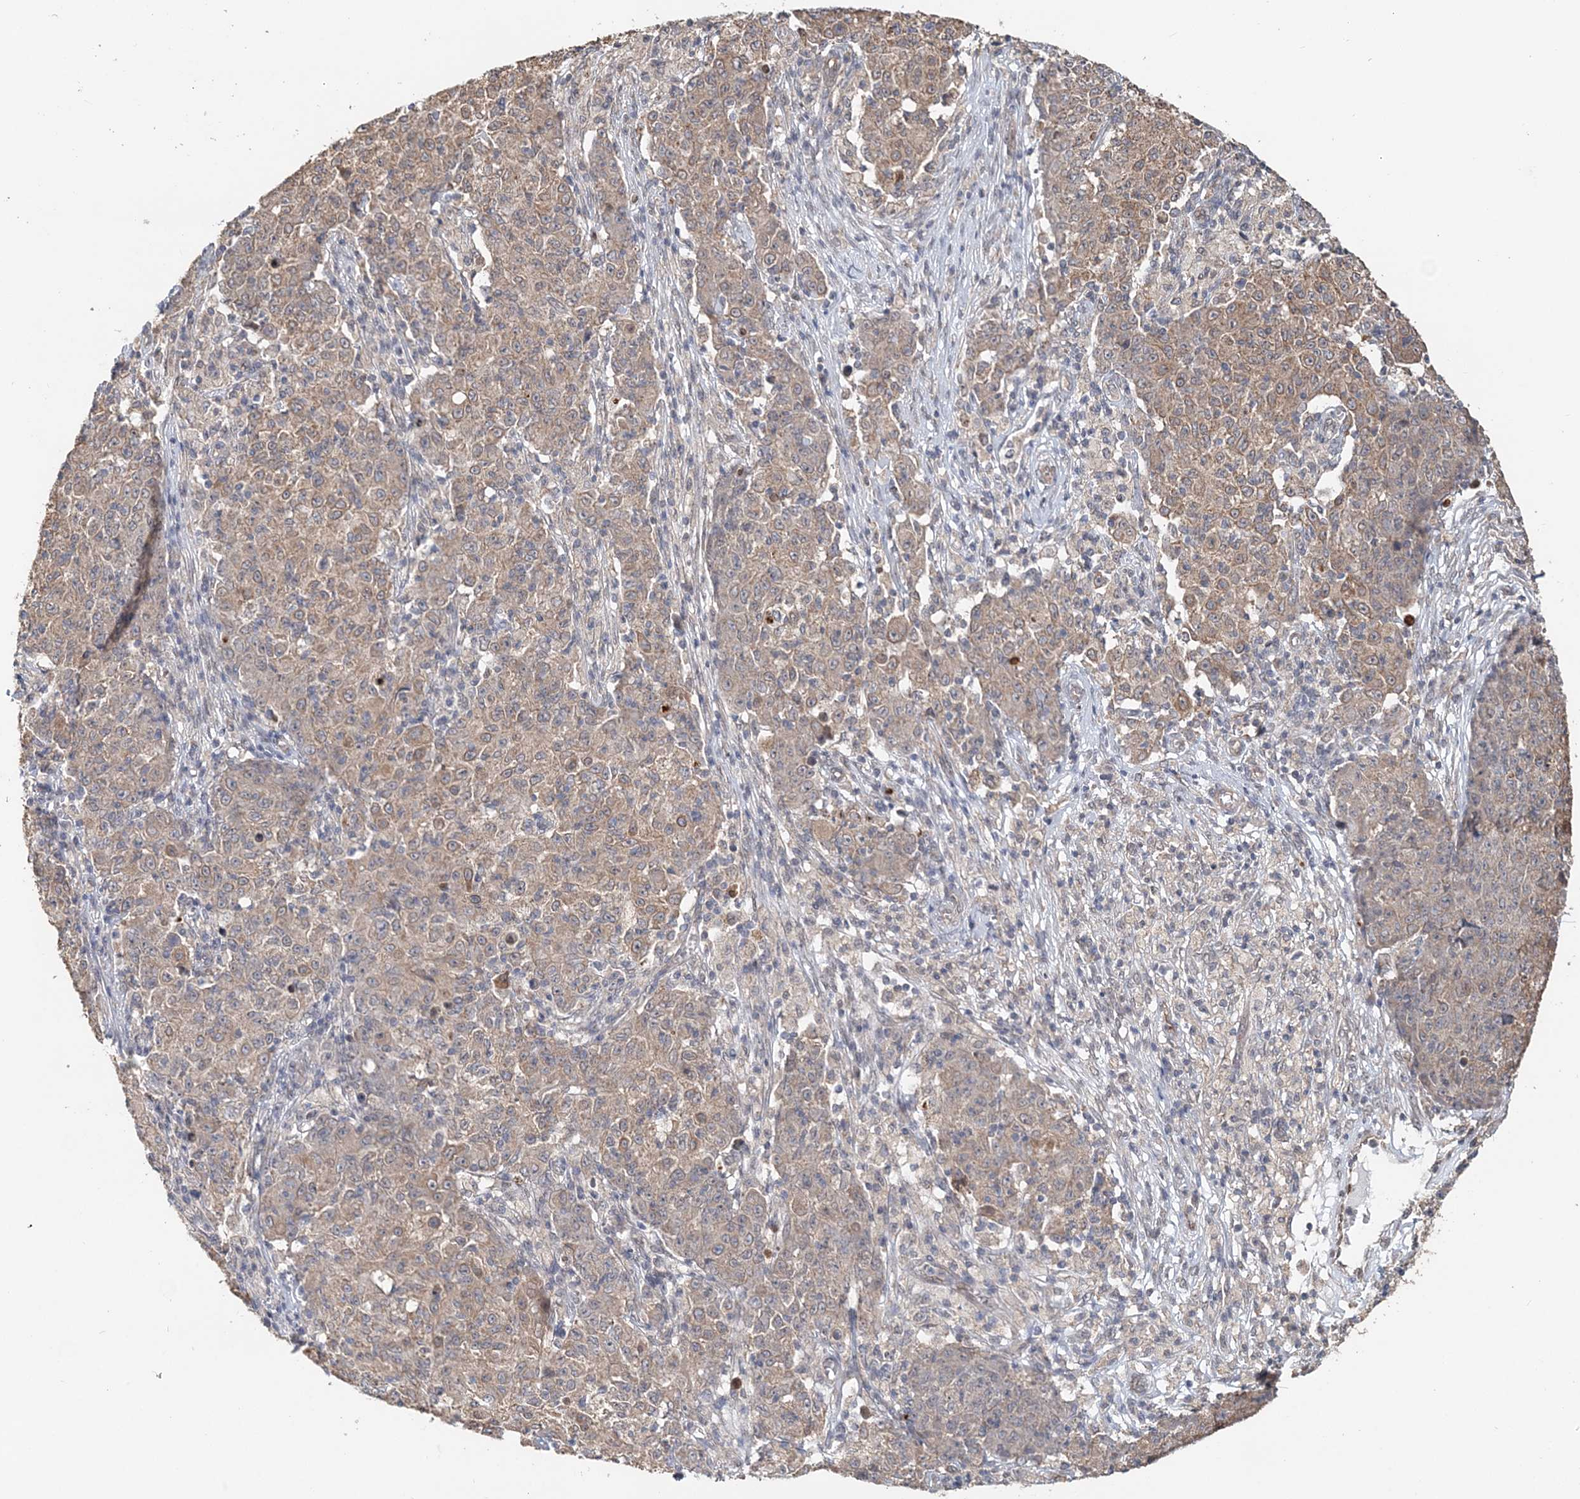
{"staining": {"intensity": "weak", "quantity": ">75%", "location": "cytoplasmic/membranous"}, "tissue": "ovarian cancer", "cell_type": "Tumor cells", "image_type": "cancer", "snomed": [{"axis": "morphology", "description": "Carcinoma, endometroid"}, {"axis": "topography", "description": "Ovary"}], "caption": "Ovarian endometroid carcinoma stained for a protein (brown) shows weak cytoplasmic/membranous positive positivity in approximately >75% of tumor cells.", "gene": "FBXO38", "patient": {"sex": "female", "age": 42}}